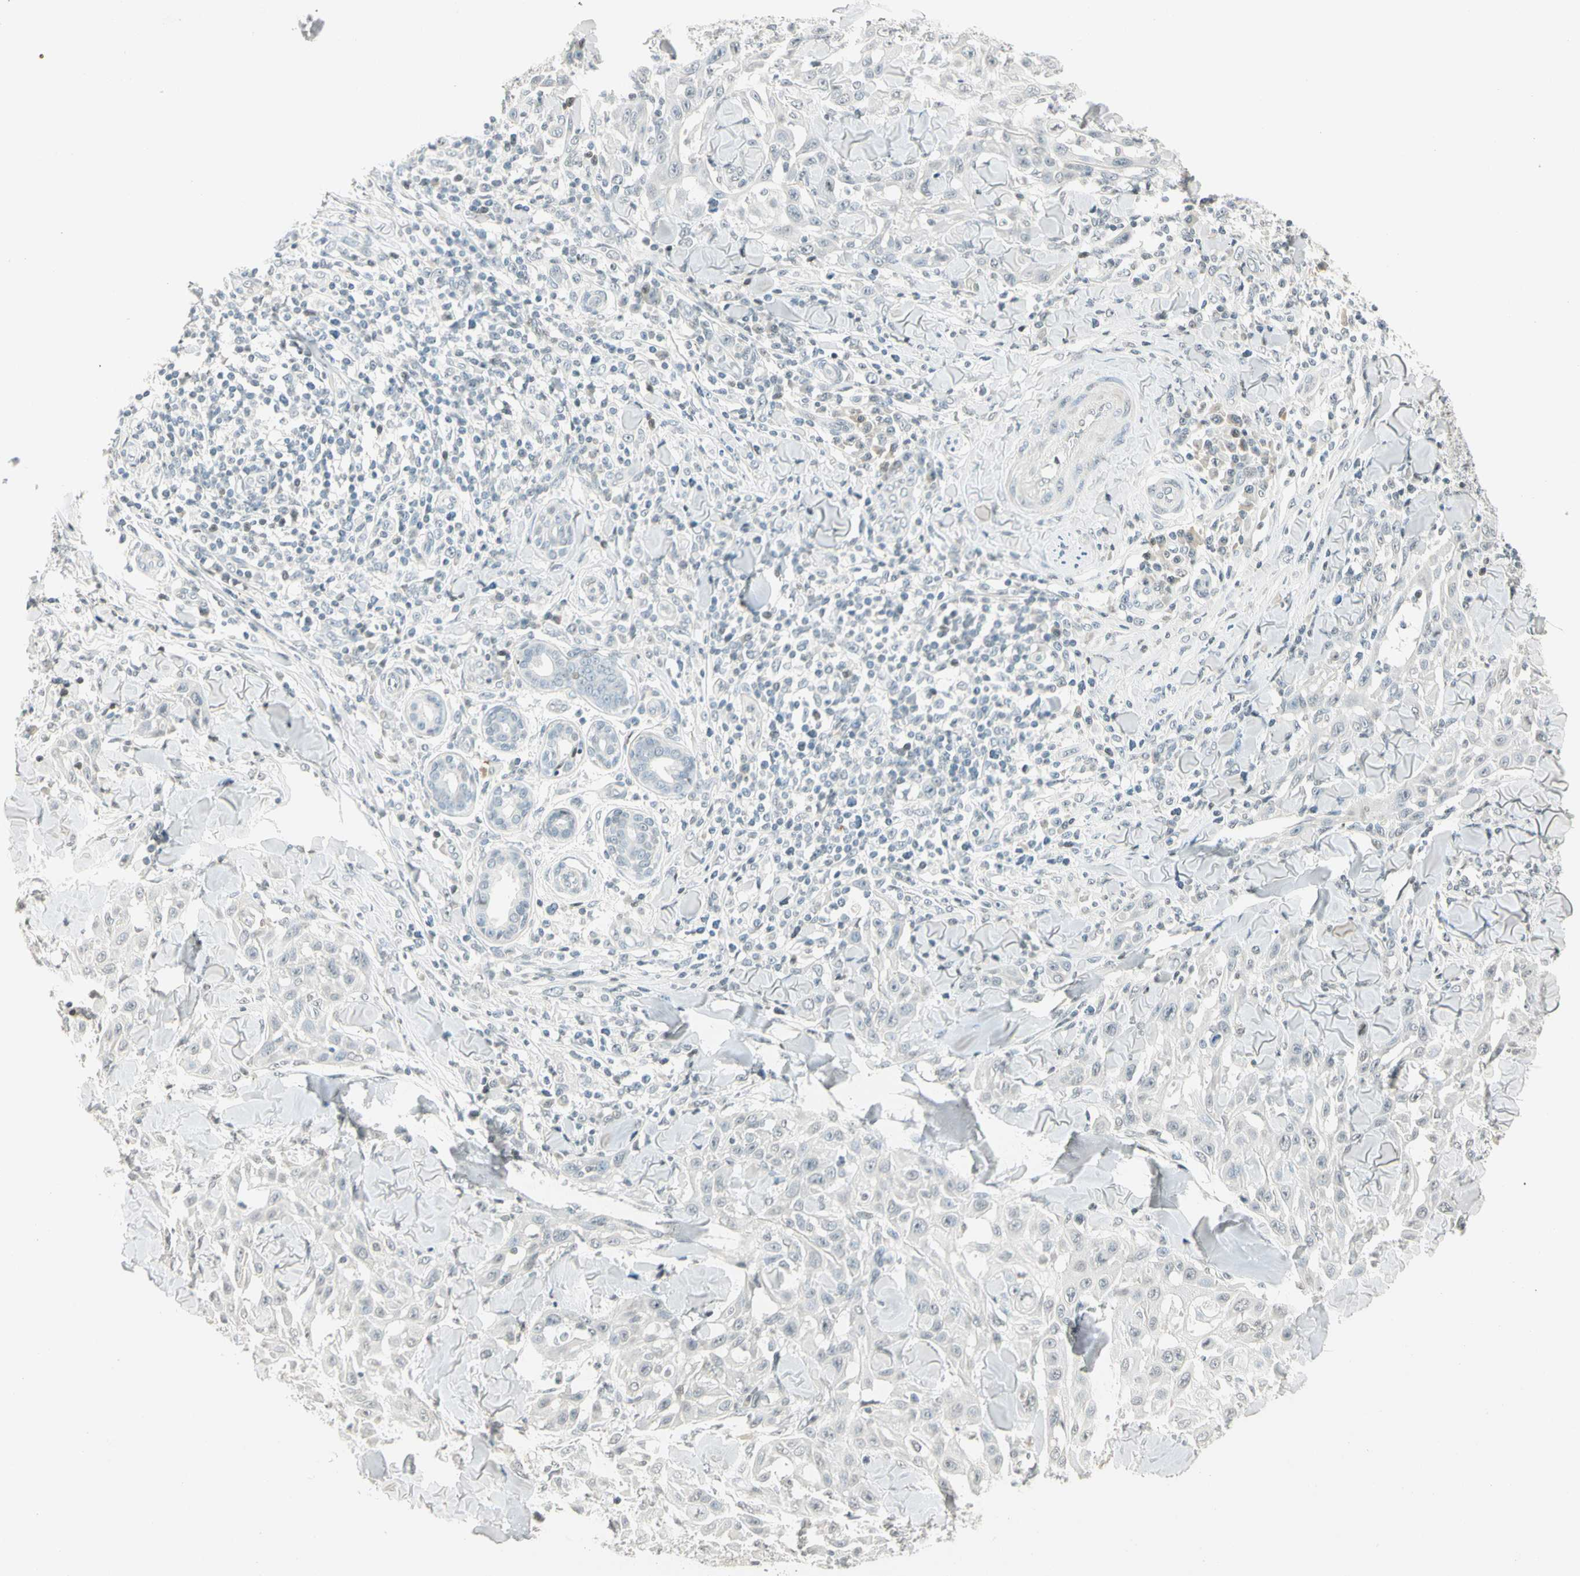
{"staining": {"intensity": "weak", "quantity": "<25%", "location": "nuclear"}, "tissue": "skin cancer", "cell_type": "Tumor cells", "image_type": "cancer", "snomed": [{"axis": "morphology", "description": "Squamous cell carcinoma, NOS"}, {"axis": "topography", "description": "Skin"}], "caption": "Immunohistochemistry image of neoplastic tissue: skin squamous cell carcinoma stained with DAB shows no significant protein positivity in tumor cells.", "gene": "SMAD3", "patient": {"sex": "male", "age": 24}}